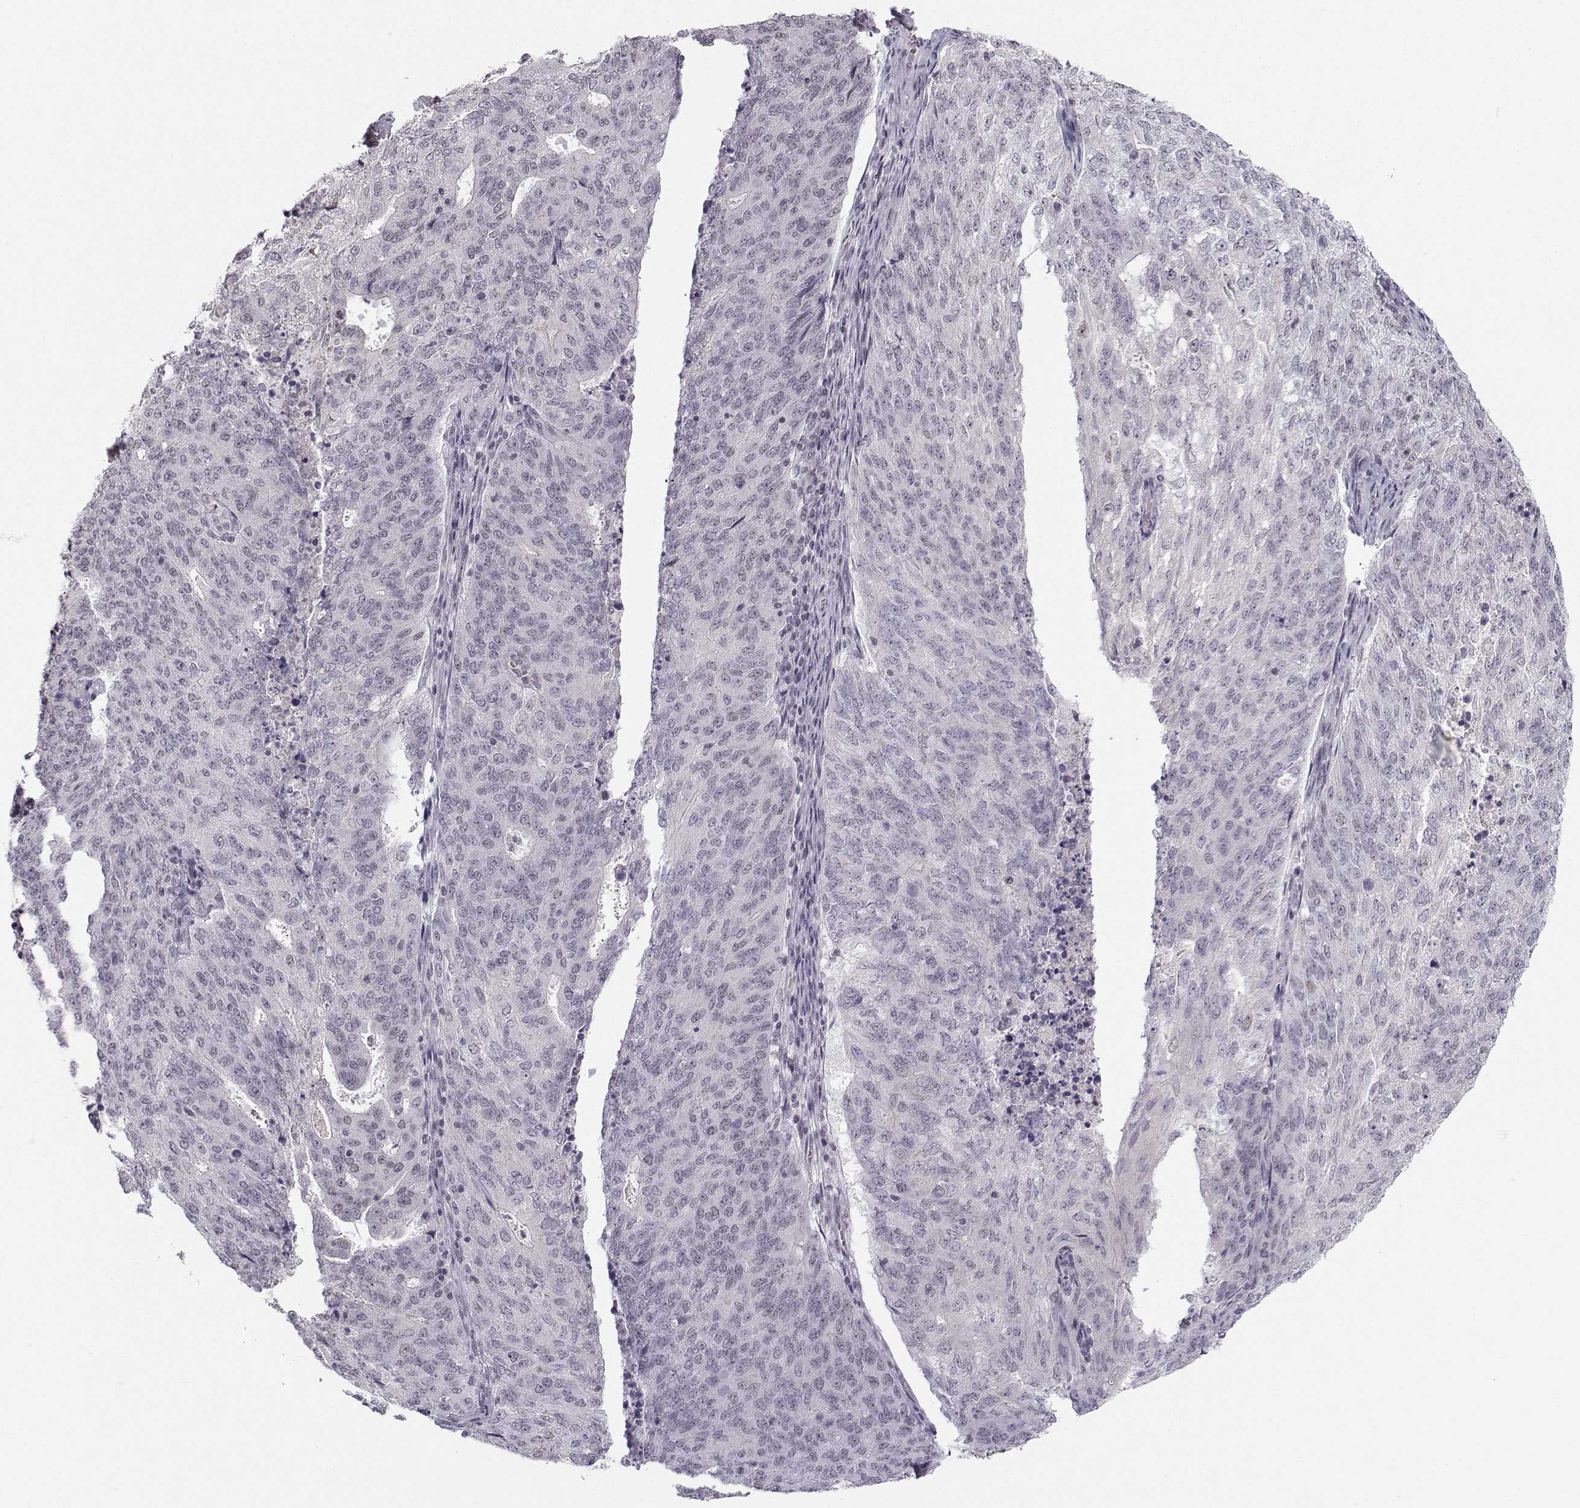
{"staining": {"intensity": "negative", "quantity": "none", "location": "none"}, "tissue": "endometrial cancer", "cell_type": "Tumor cells", "image_type": "cancer", "snomed": [{"axis": "morphology", "description": "Adenocarcinoma, NOS"}, {"axis": "topography", "description": "Endometrium"}], "caption": "Histopathology image shows no protein staining in tumor cells of endometrial cancer tissue. The staining is performed using DAB brown chromogen with nuclei counter-stained in using hematoxylin.", "gene": "LIN28A", "patient": {"sex": "female", "age": 82}}